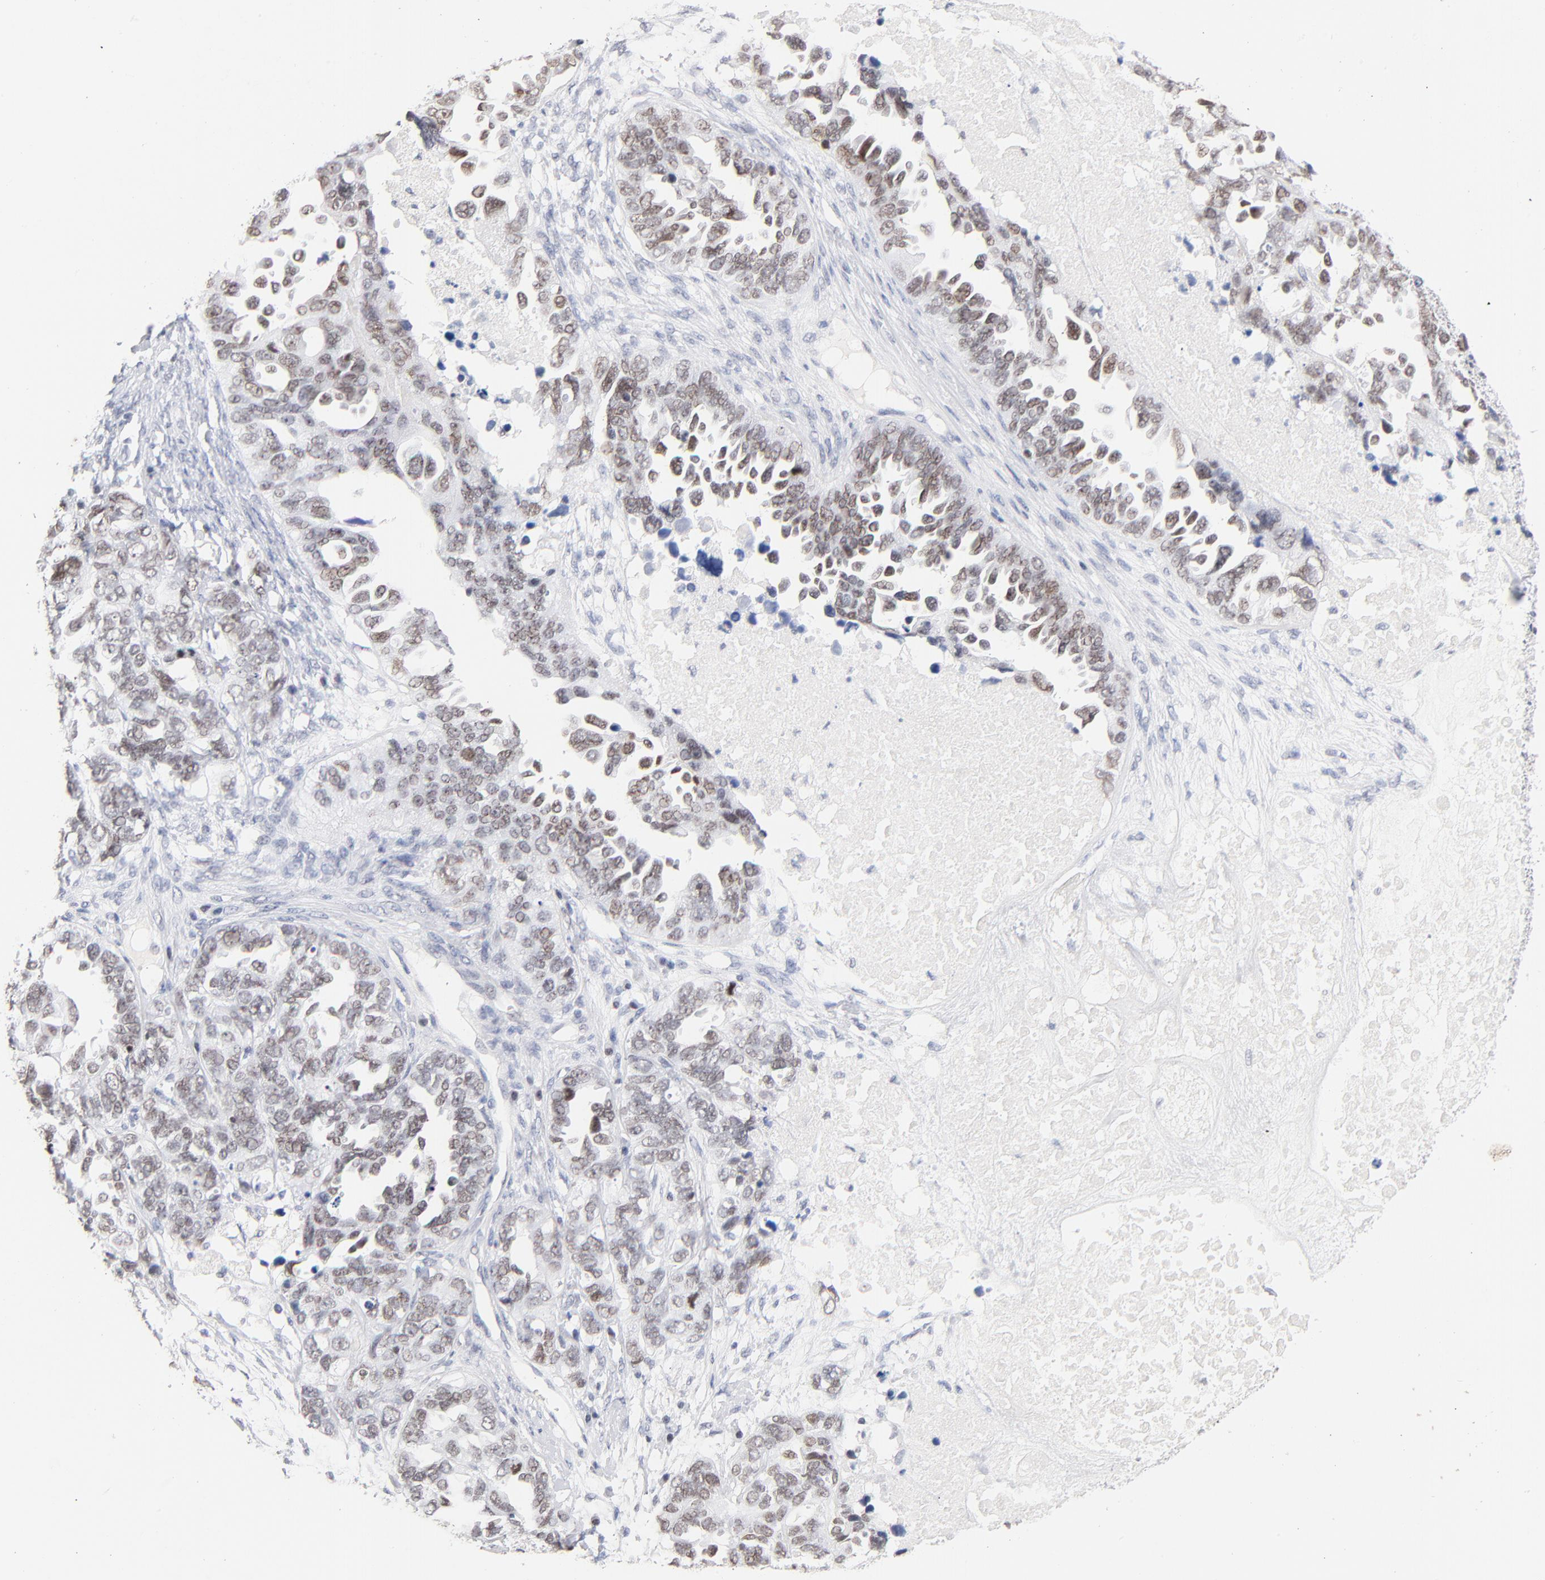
{"staining": {"intensity": "weak", "quantity": ">75%", "location": "nuclear"}, "tissue": "ovarian cancer", "cell_type": "Tumor cells", "image_type": "cancer", "snomed": [{"axis": "morphology", "description": "Cystadenocarcinoma, serous, NOS"}, {"axis": "topography", "description": "Ovary"}], "caption": "Immunohistochemistry (DAB) staining of human serous cystadenocarcinoma (ovarian) displays weak nuclear protein expression in approximately >75% of tumor cells.", "gene": "ORC2", "patient": {"sex": "female", "age": 82}}